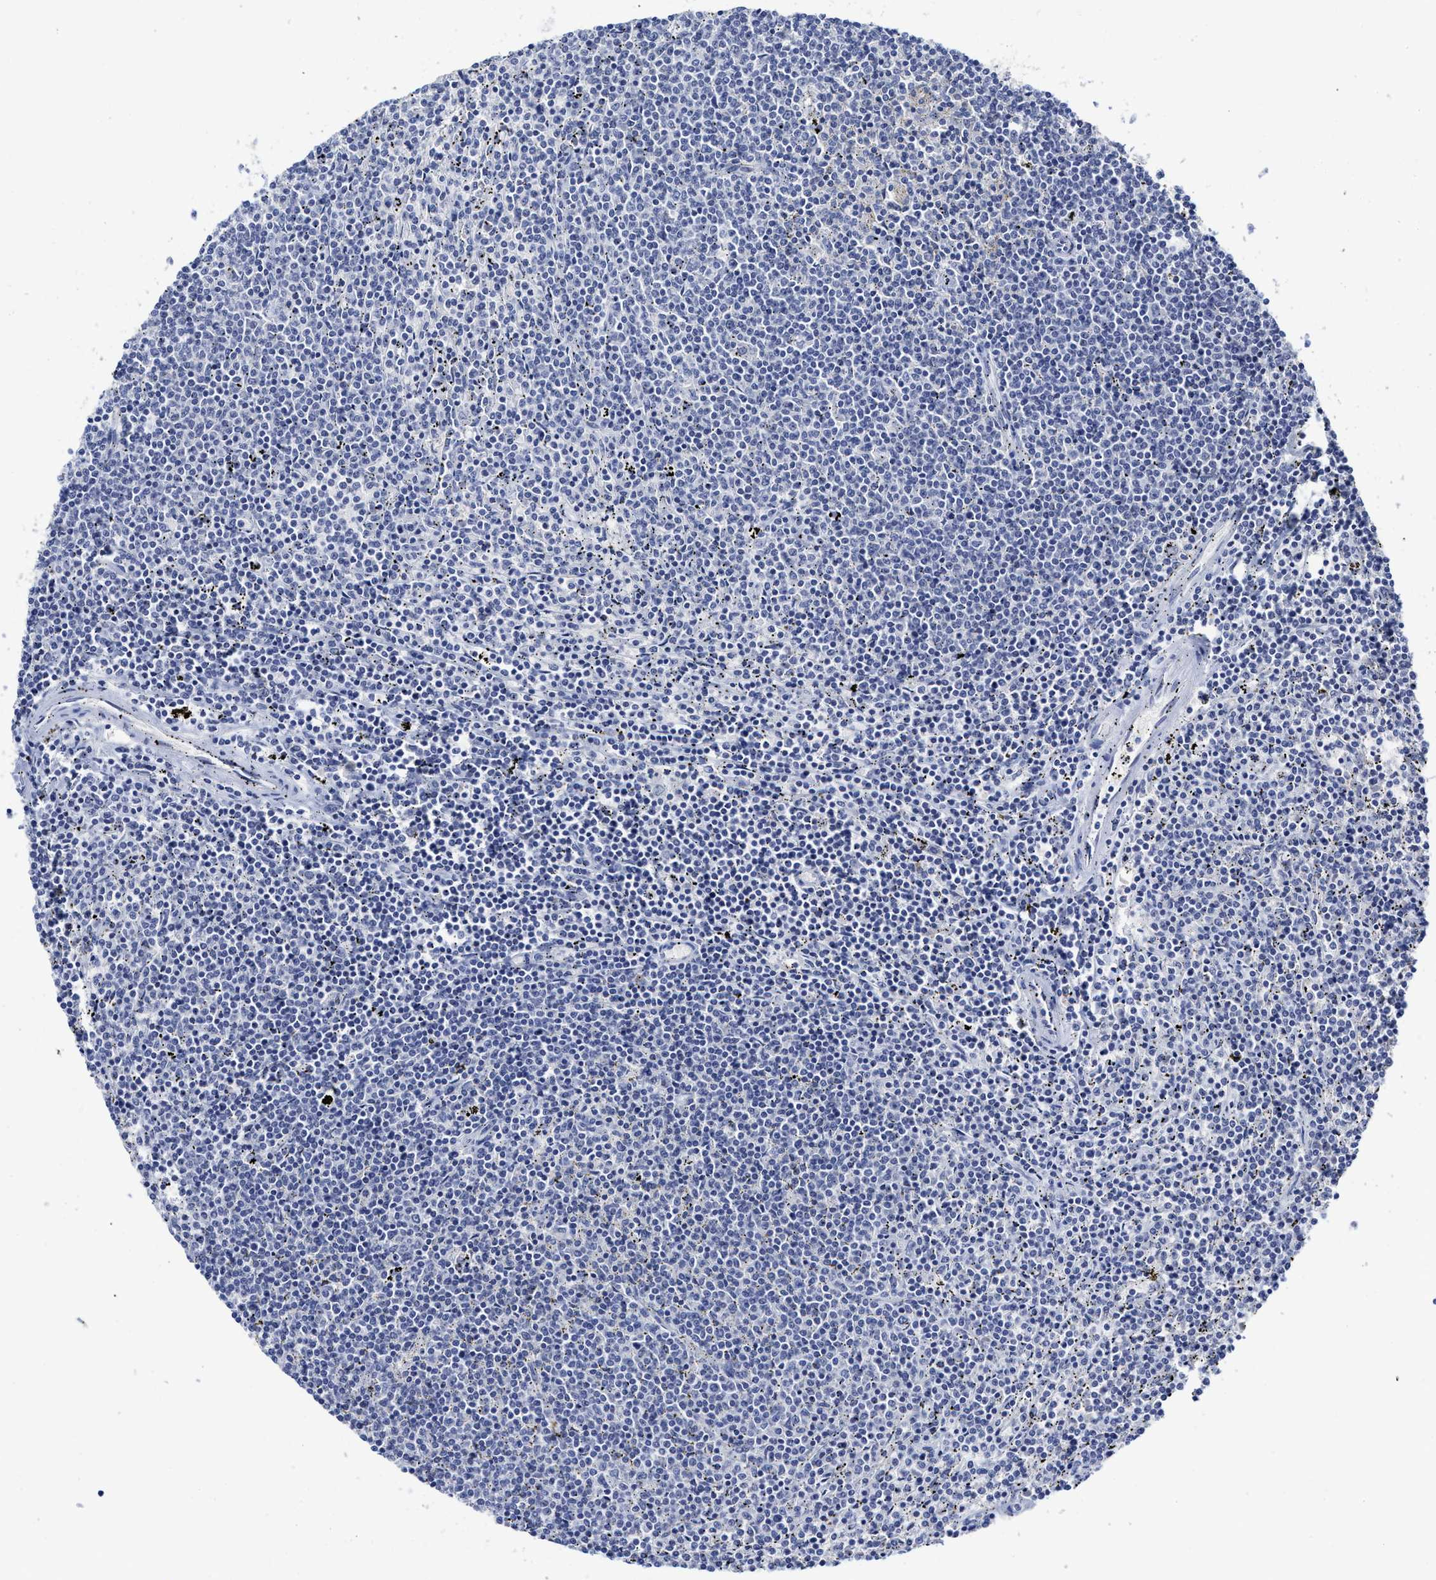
{"staining": {"intensity": "negative", "quantity": "none", "location": "none"}, "tissue": "lymphoma", "cell_type": "Tumor cells", "image_type": "cancer", "snomed": [{"axis": "morphology", "description": "Malignant lymphoma, non-Hodgkin's type, Low grade"}, {"axis": "topography", "description": "Spleen"}], "caption": "The image demonstrates no significant expression in tumor cells of malignant lymphoma, non-Hodgkin's type (low-grade). Brightfield microscopy of IHC stained with DAB (3,3'-diaminobenzidine) (brown) and hematoxylin (blue), captured at high magnification.", "gene": "C2", "patient": {"sex": "female", "age": 50}}